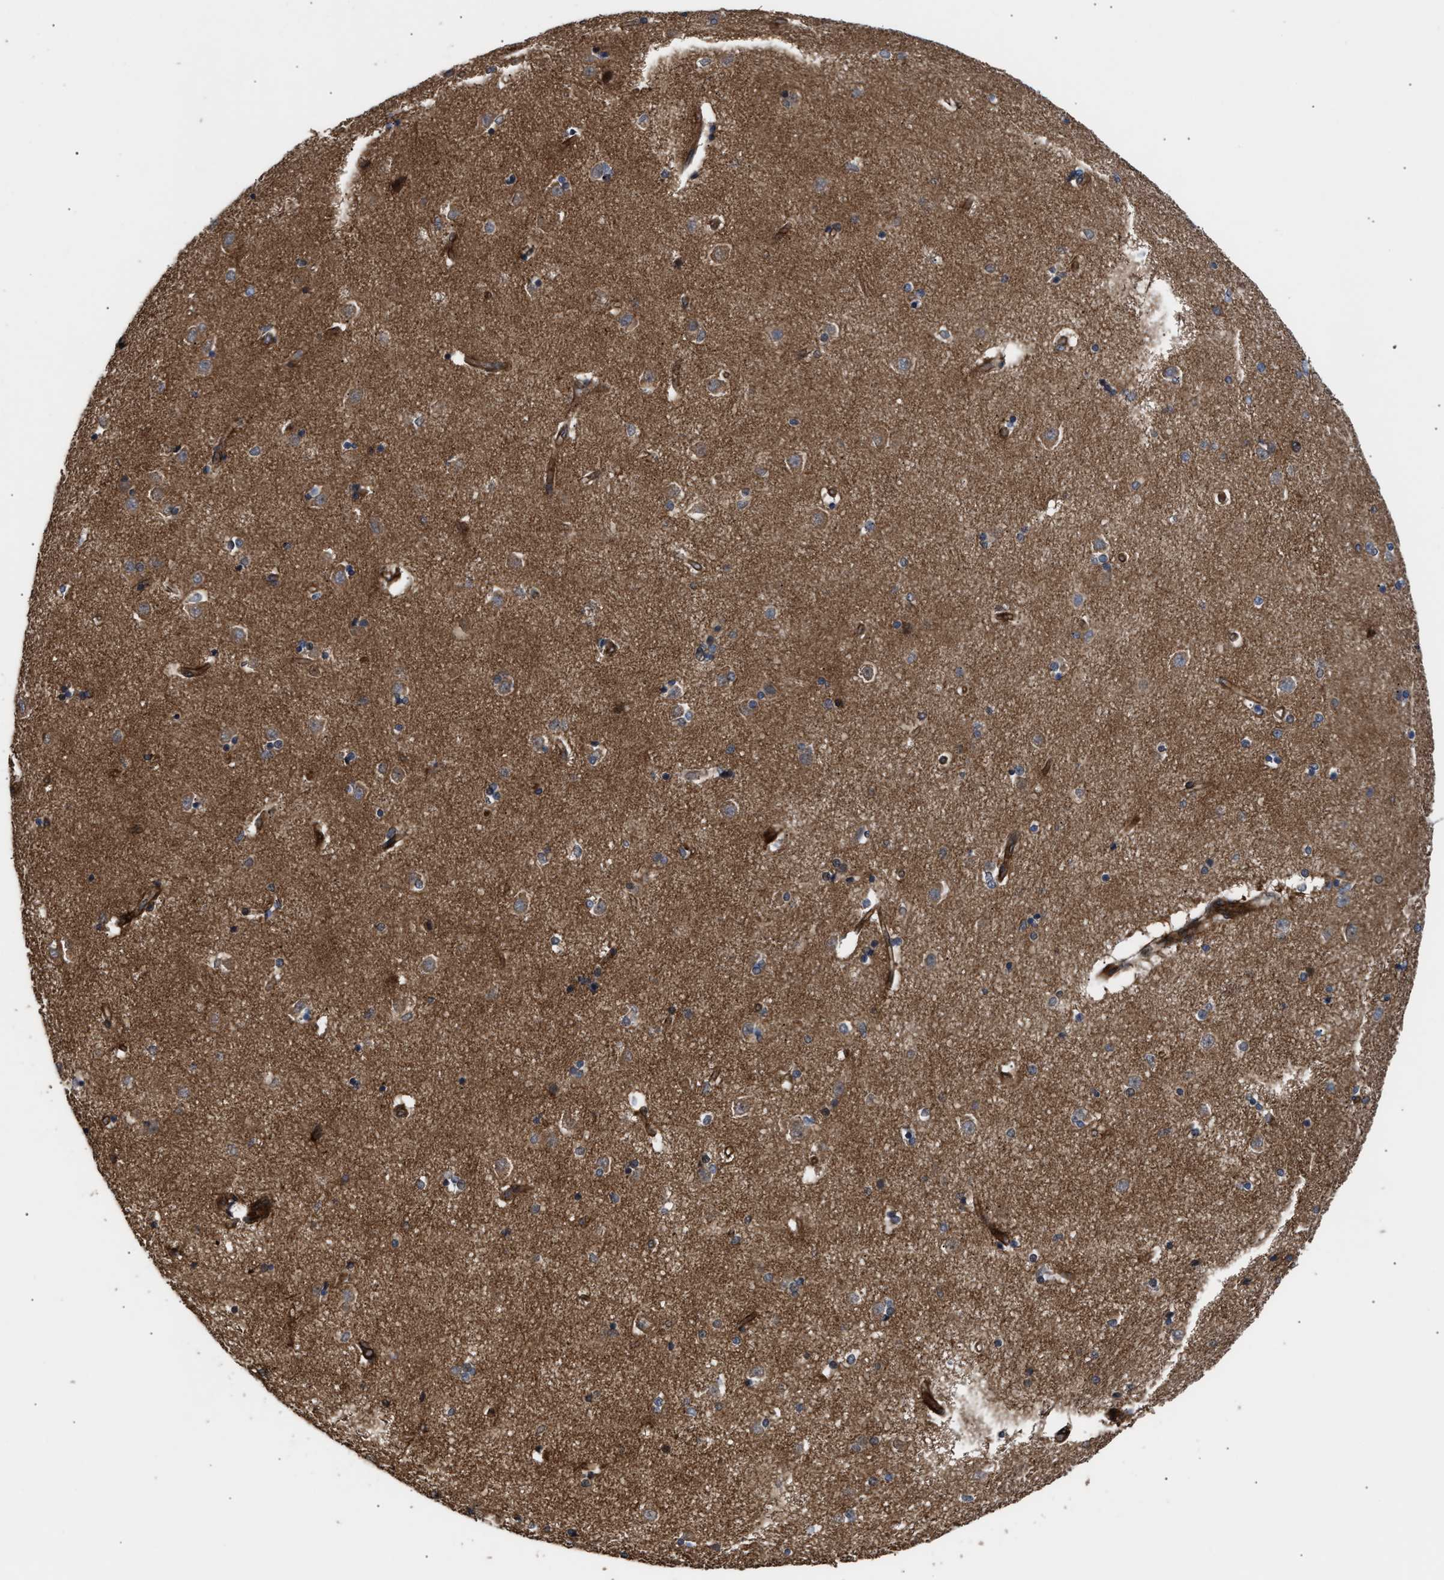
{"staining": {"intensity": "weak", "quantity": ">75%", "location": "cytoplasmic/membranous"}, "tissue": "caudate", "cell_type": "Glial cells", "image_type": "normal", "snomed": [{"axis": "morphology", "description": "Normal tissue, NOS"}, {"axis": "topography", "description": "Lateral ventricle wall"}], "caption": "Normal caudate demonstrates weak cytoplasmic/membranous staining in about >75% of glial cells (DAB IHC with brightfield microscopy, high magnification)..", "gene": "STAU1", "patient": {"sex": "female", "age": 54}}